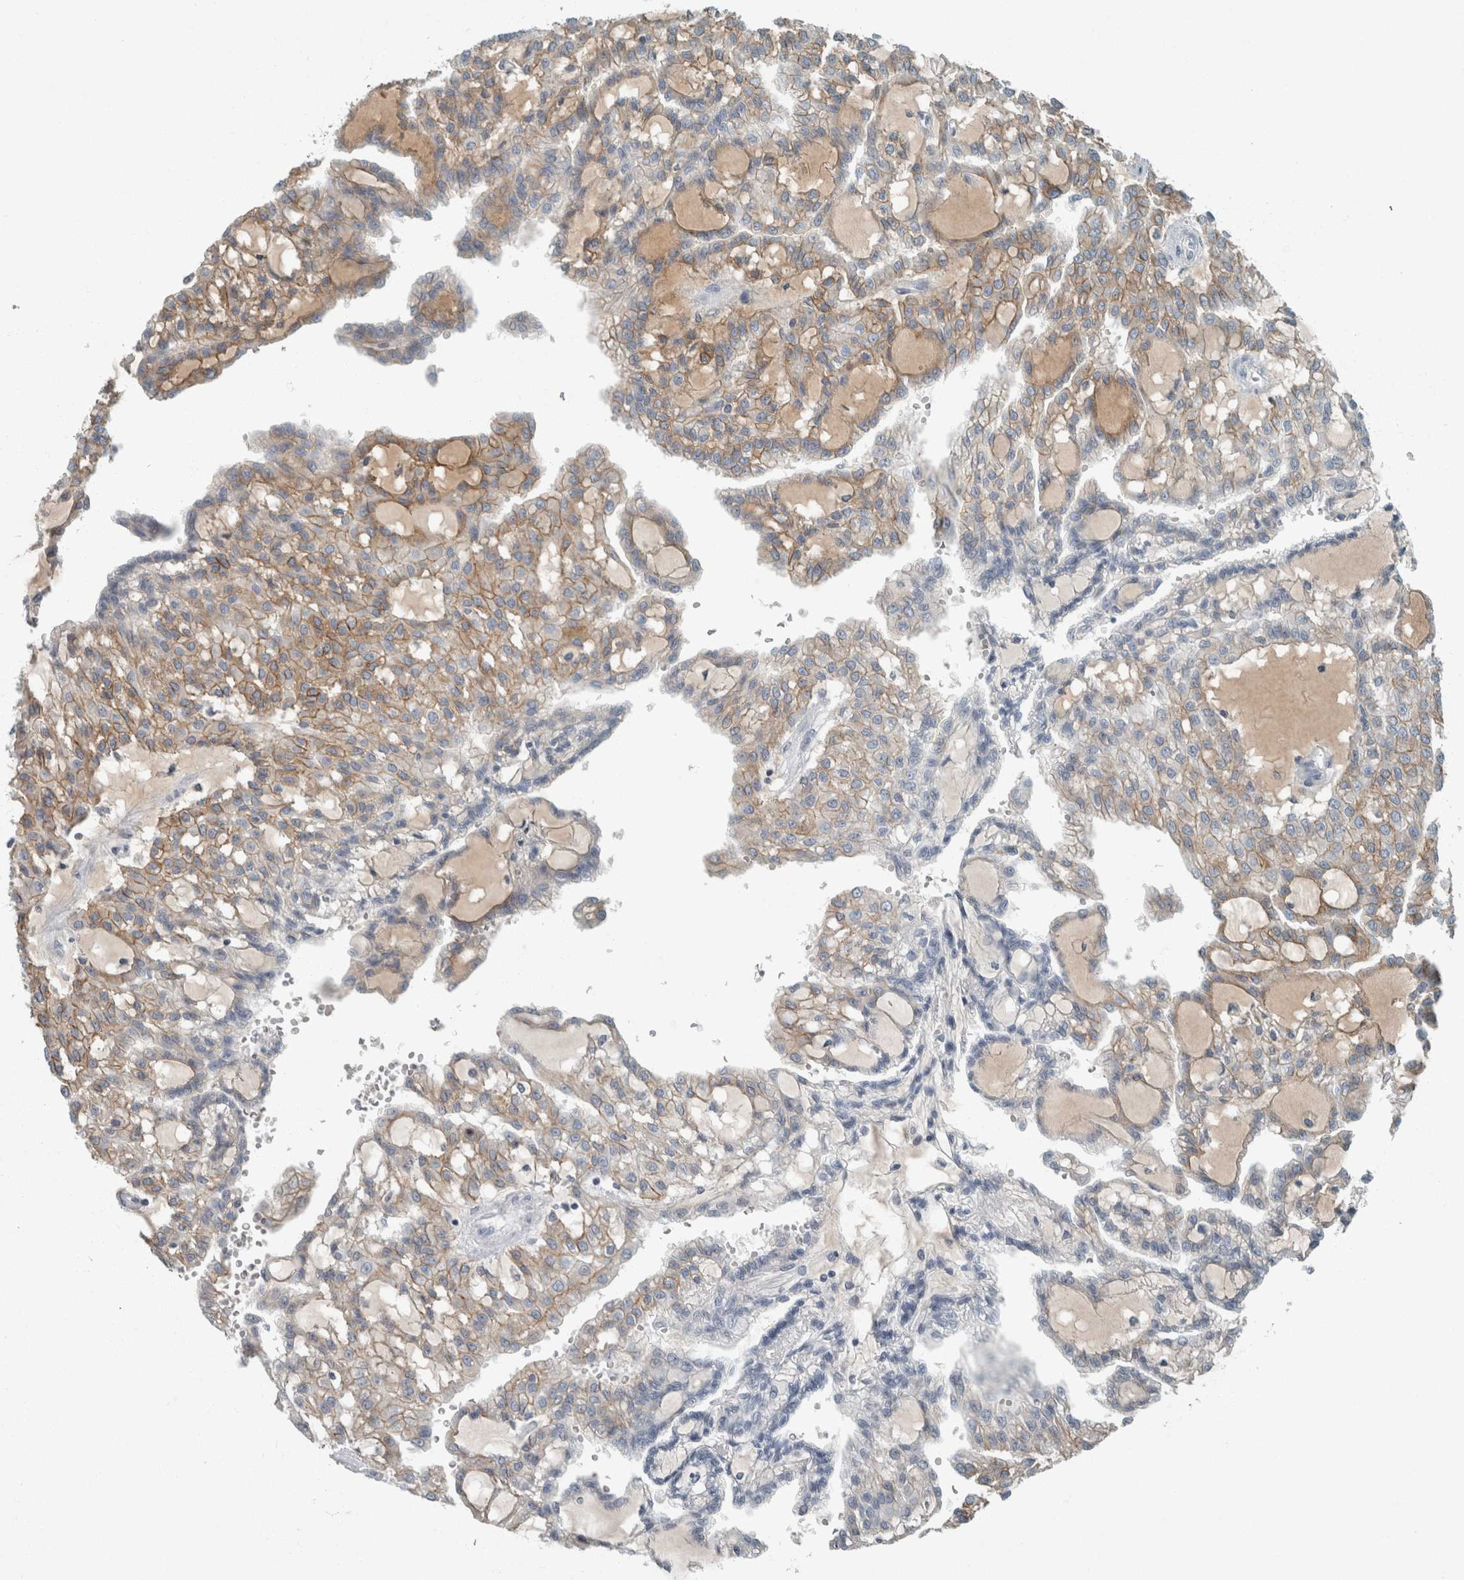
{"staining": {"intensity": "weak", "quantity": ">75%", "location": "cytoplasmic/membranous"}, "tissue": "renal cancer", "cell_type": "Tumor cells", "image_type": "cancer", "snomed": [{"axis": "morphology", "description": "Adenocarcinoma, NOS"}, {"axis": "topography", "description": "Kidney"}], "caption": "Renal adenocarcinoma stained with a protein marker demonstrates weak staining in tumor cells.", "gene": "CHL1", "patient": {"sex": "male", "age": 63}}